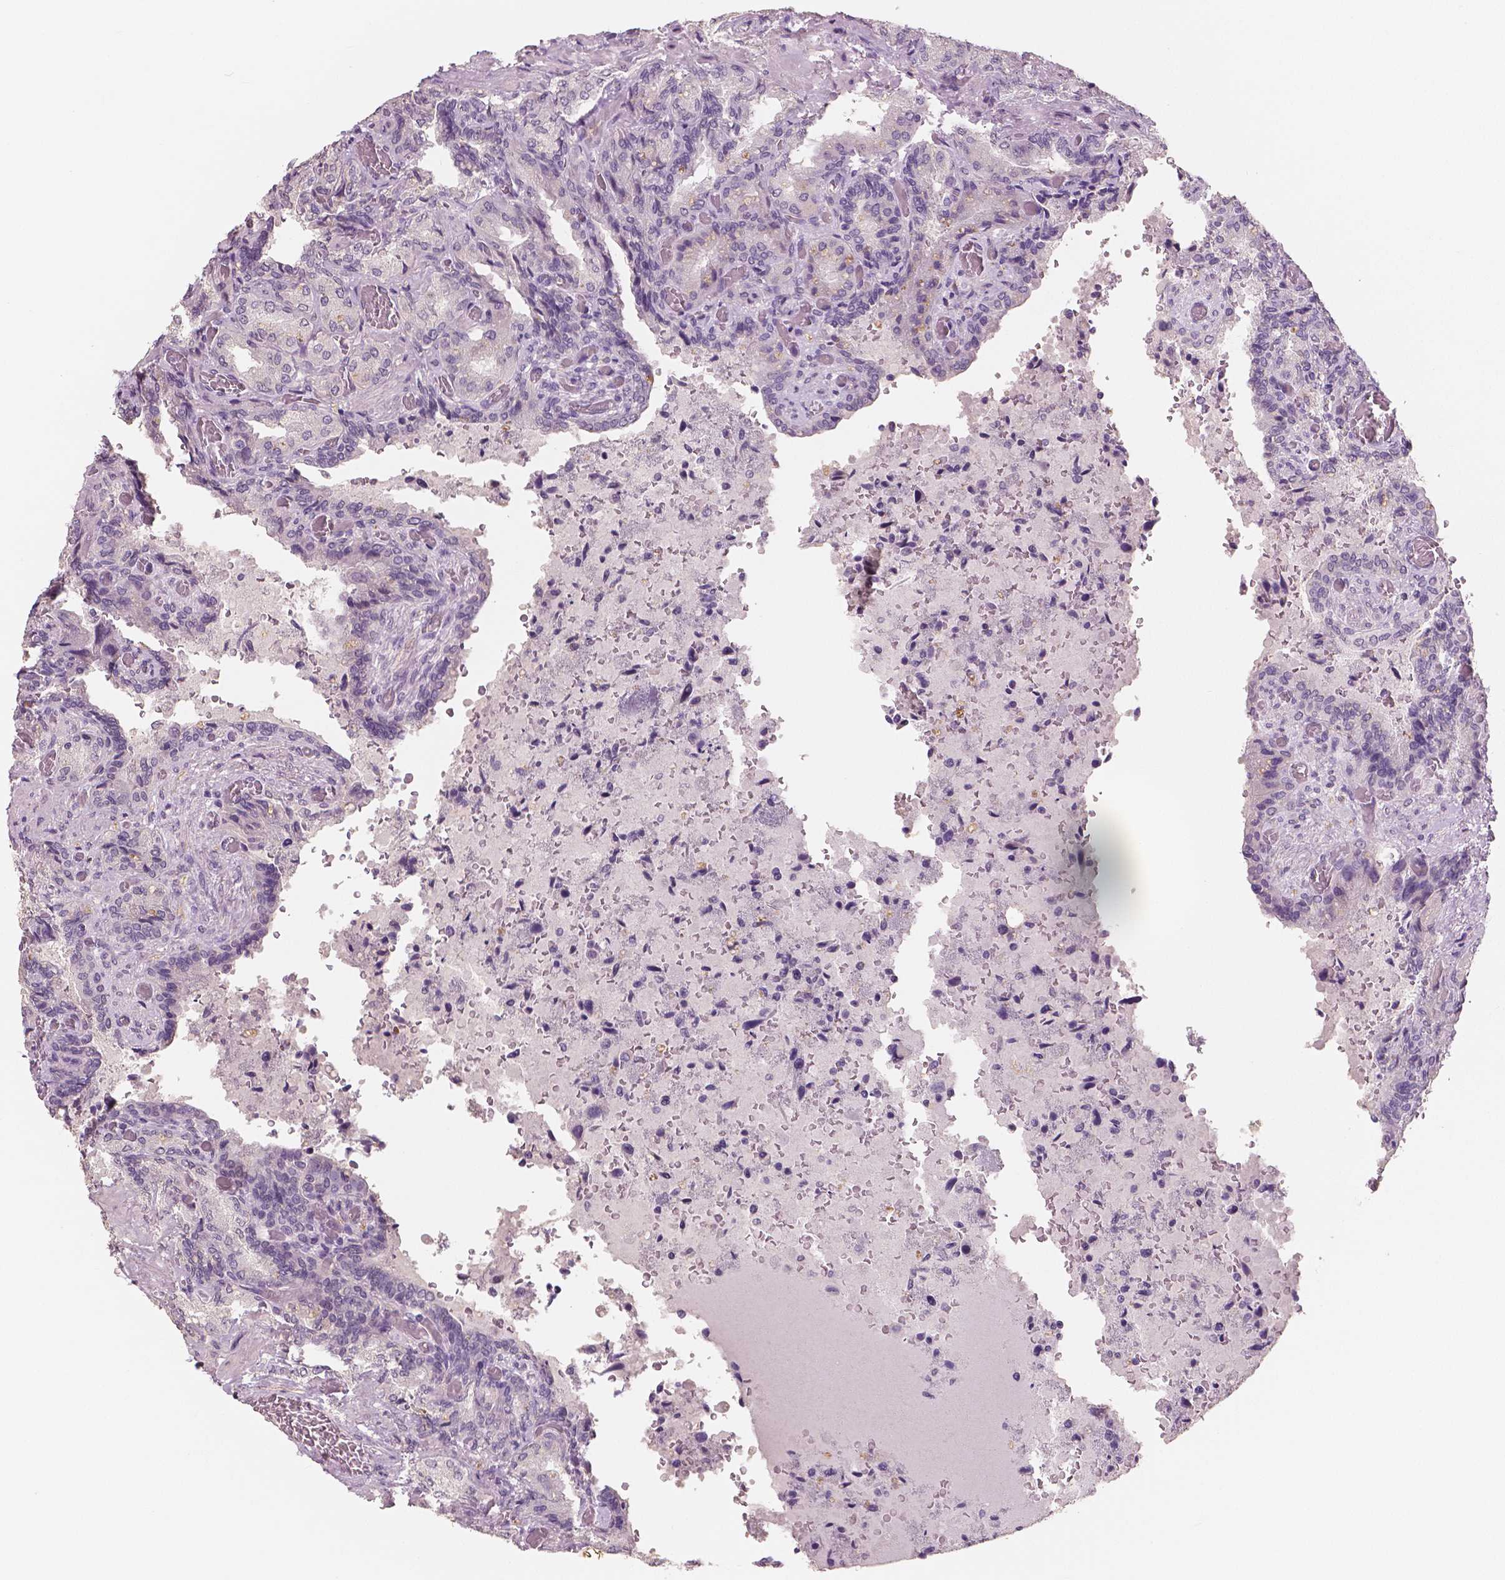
{"staining": {"intensity": "negative", "quantity": "none", "location": "none"}, "tissue": "seminal vesicle", "cell_type": "Glandular cells", "image_type": "normal", "snomed": [{"axis": "morphology", "description": "Normal tissue, NOS"}, {"axis": "topography", "description": "Seminal veicle"}], "caption": "DAB (3,3'-diaminobenzidine) immunohistochemical staining of benign seminal vesicle exhibits no significant expression in glandular cells.", "gene": "NECAB1", "patient": {"sex": "male", "age": 68}}